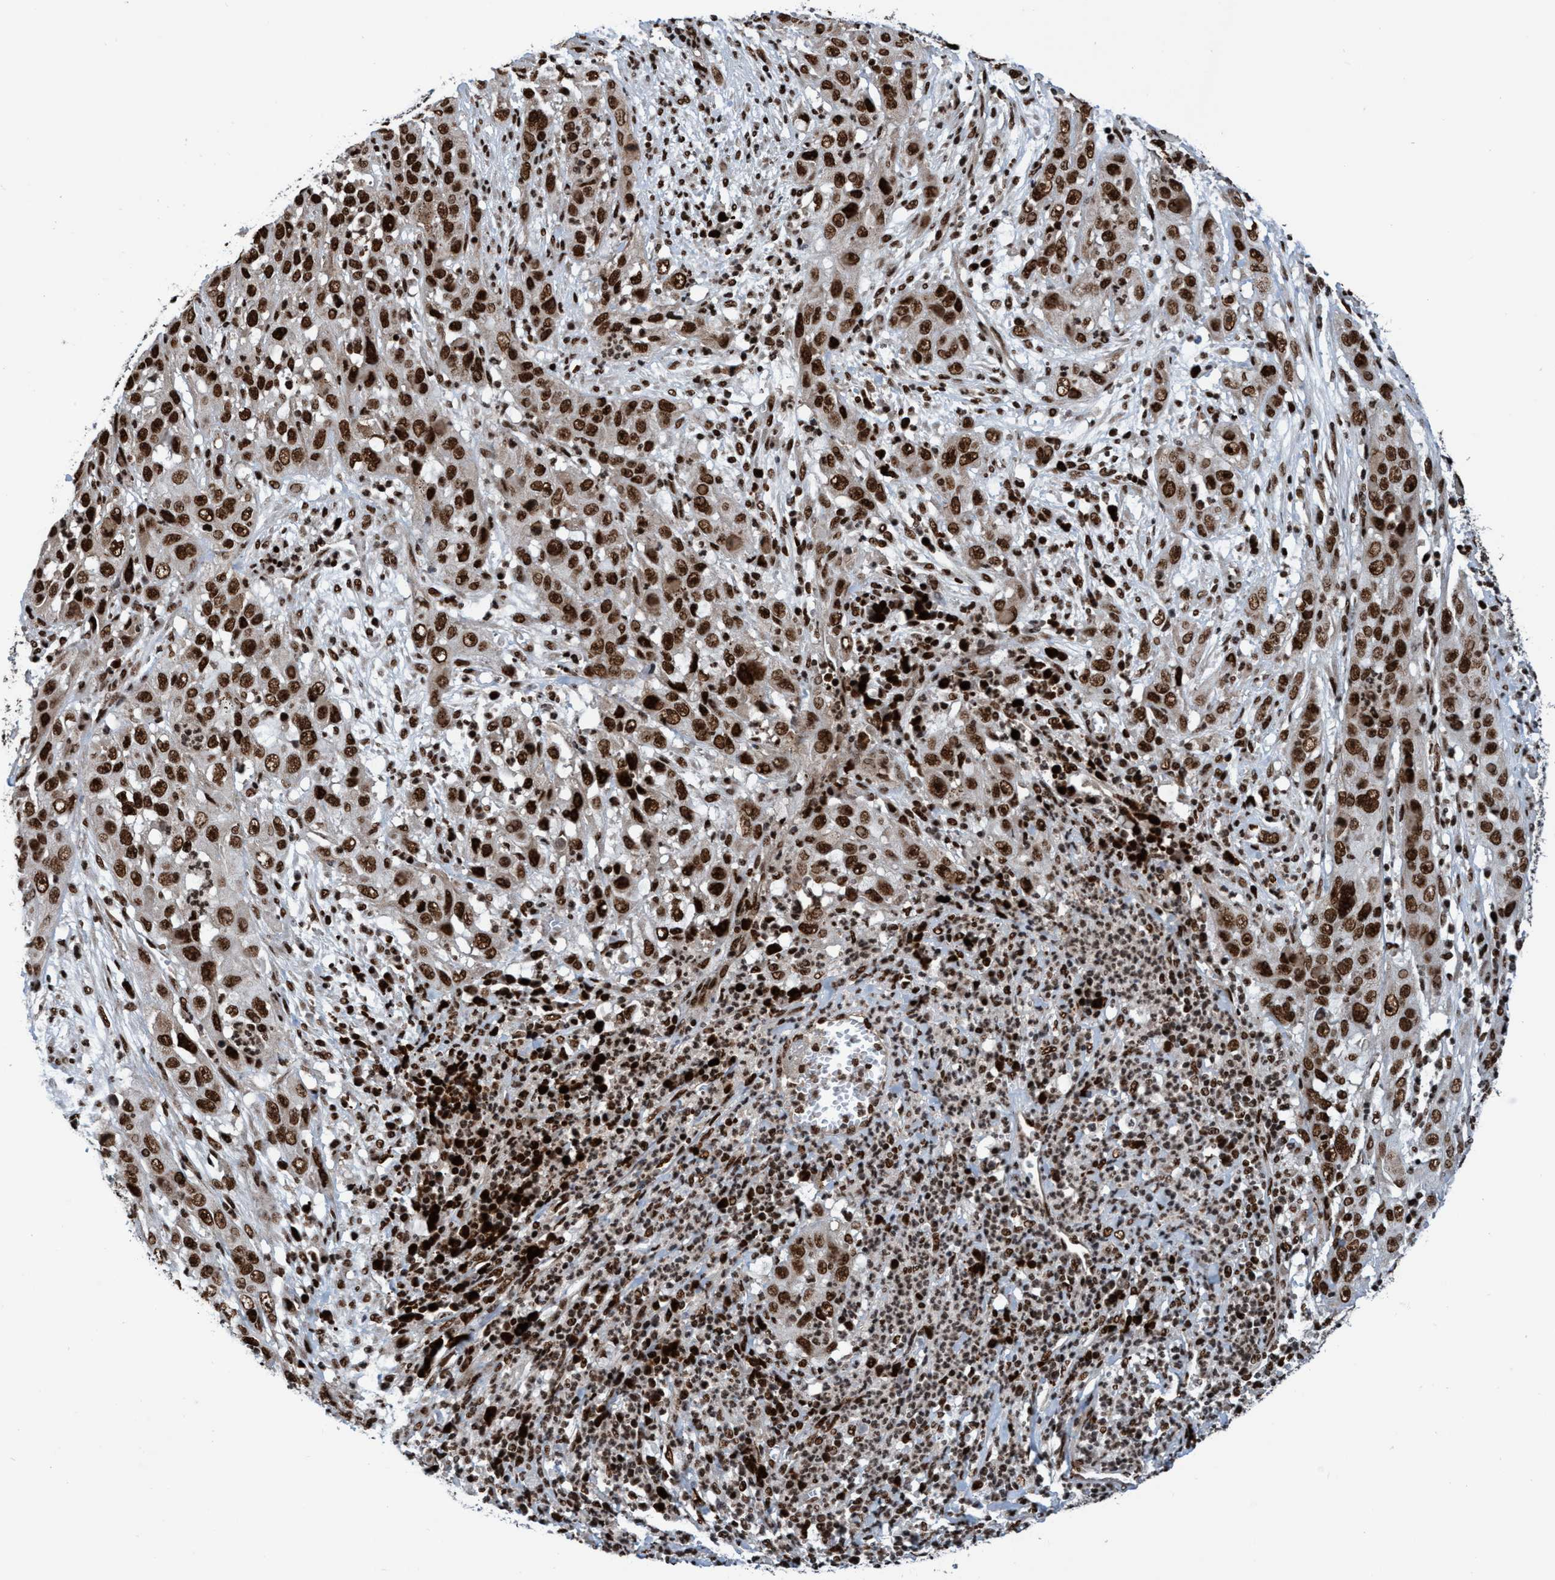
{"staining": {"intensity": "strong", "quantity": ">75%", "location": "nuclear"}, "tissue": "cervical cancer", "cell_type": "Tumor cells", "image_type": "cancer", "snomed": [{"axis": "morphology", "description": "Squamous cell carcinoma, NOS"}, {"axis": "topography", "description": "Cervix"}], "caption": "Approximately >75% of tumor cells in cervical squamous cell carcinoma demonstrate strong nuclear protein expression as visualized by brown immunohistochemical staining.", "gene": "TOPBP1", "patient": {"sex": "female", "age": 32}}